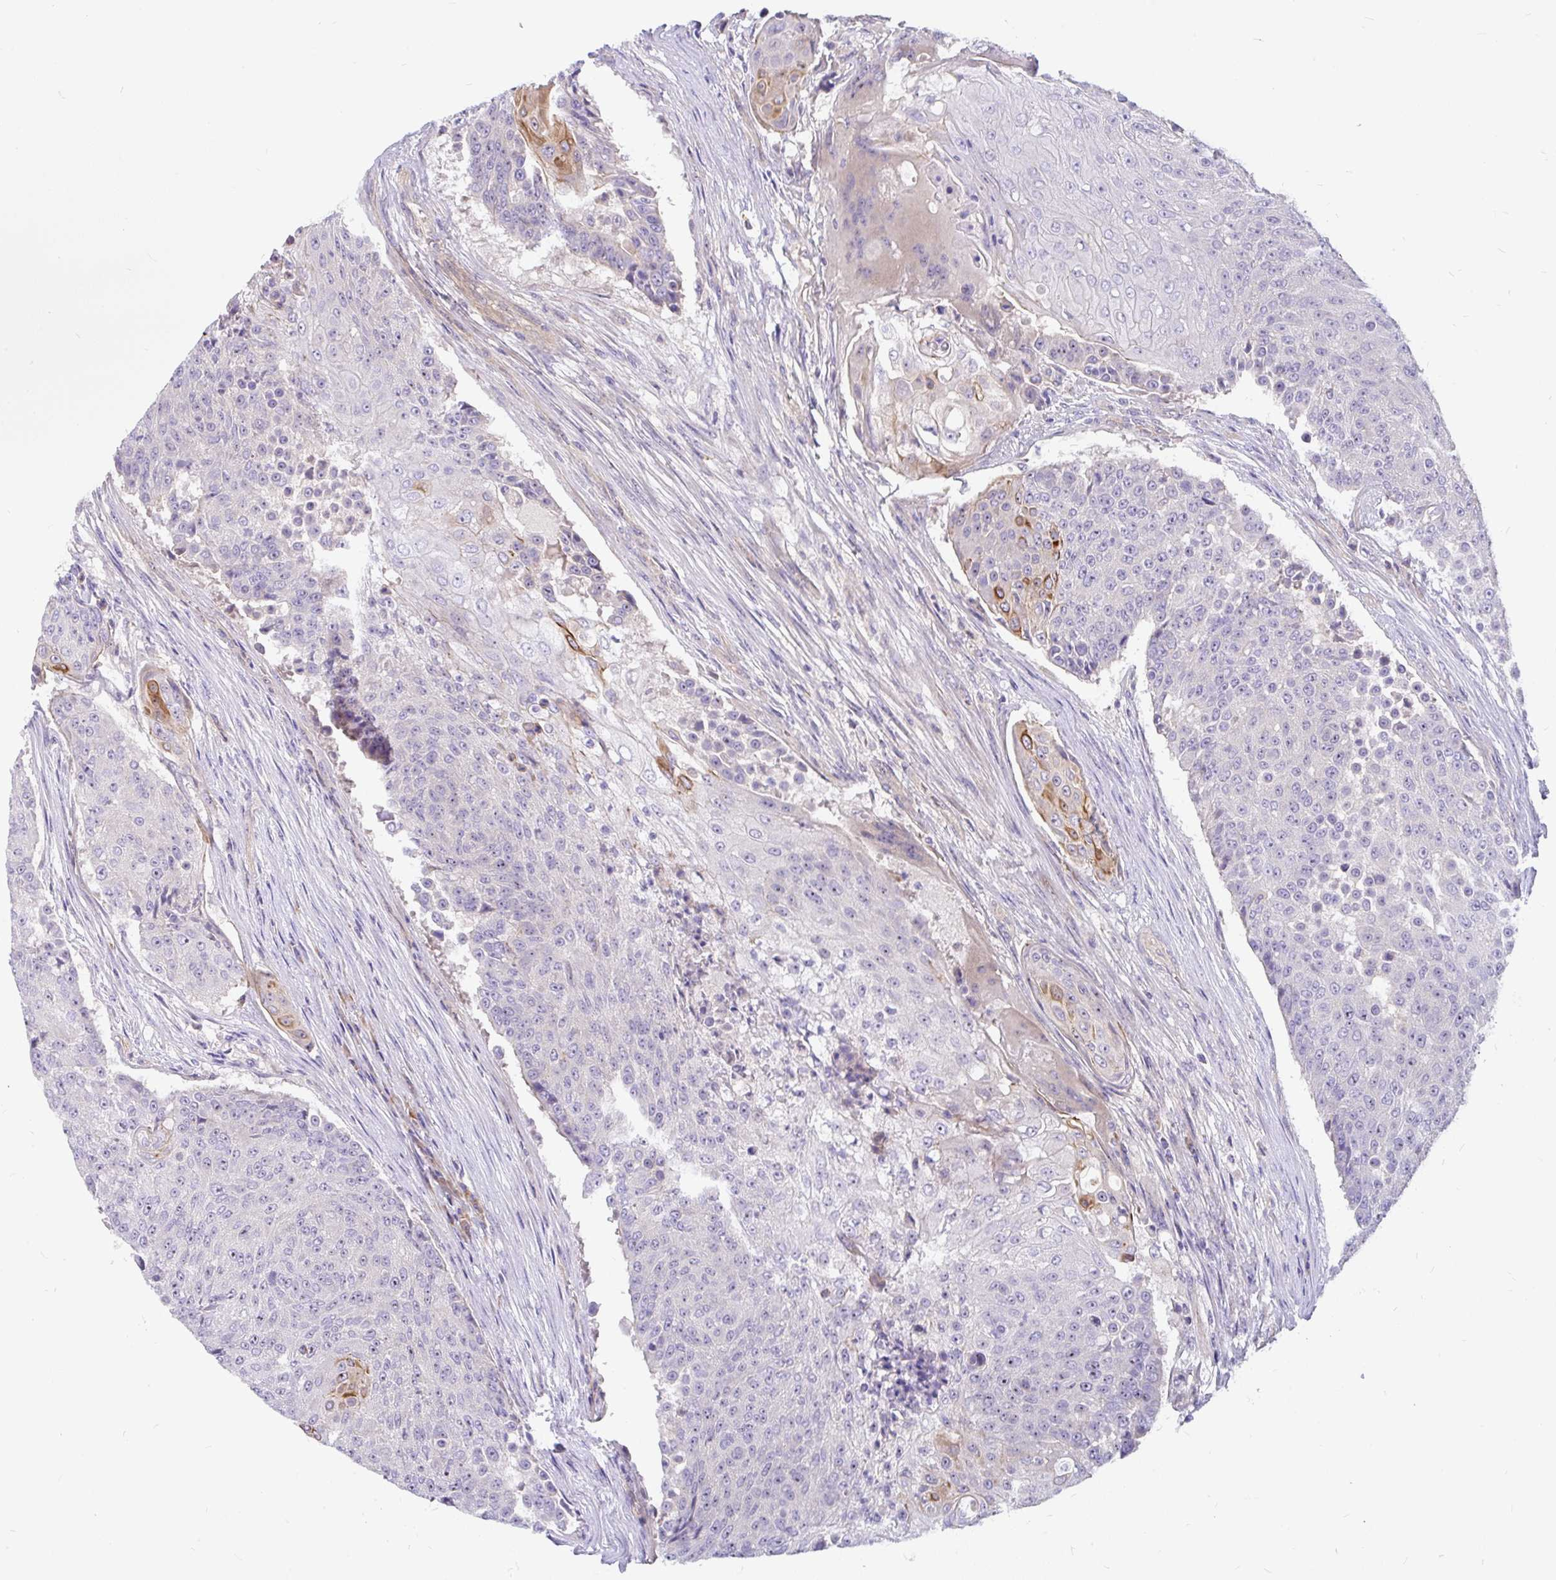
{"staining": {"intensity": "strong", "quantity": "<25%", "location": "cytoplasmic/membranous"}, "tissue": "urothelial cancer", "cell_type": "Tumor cells", "image_type": "cancer", "snomed": [{"axis": "morphology", "description": "Urothelial carcinoma, High grade"}, {"axis": "topography", "description": "Urinary bladder"}], "caption": "Protein positivity by immunohistochemistry displays strong cytoplasmic/membranous staining in approximately <25% of tumor cells in urothelial carcinoma (high-grade). The staining was performed using DAB (3,3'-diaminobenzidine) to visualize the protein expression in brown, while the nuclei were stained in blue with hematoxylin (Magnification: 20x).", "gene": "LRRC26", "patient": {"sex": "female", "age": 63}}